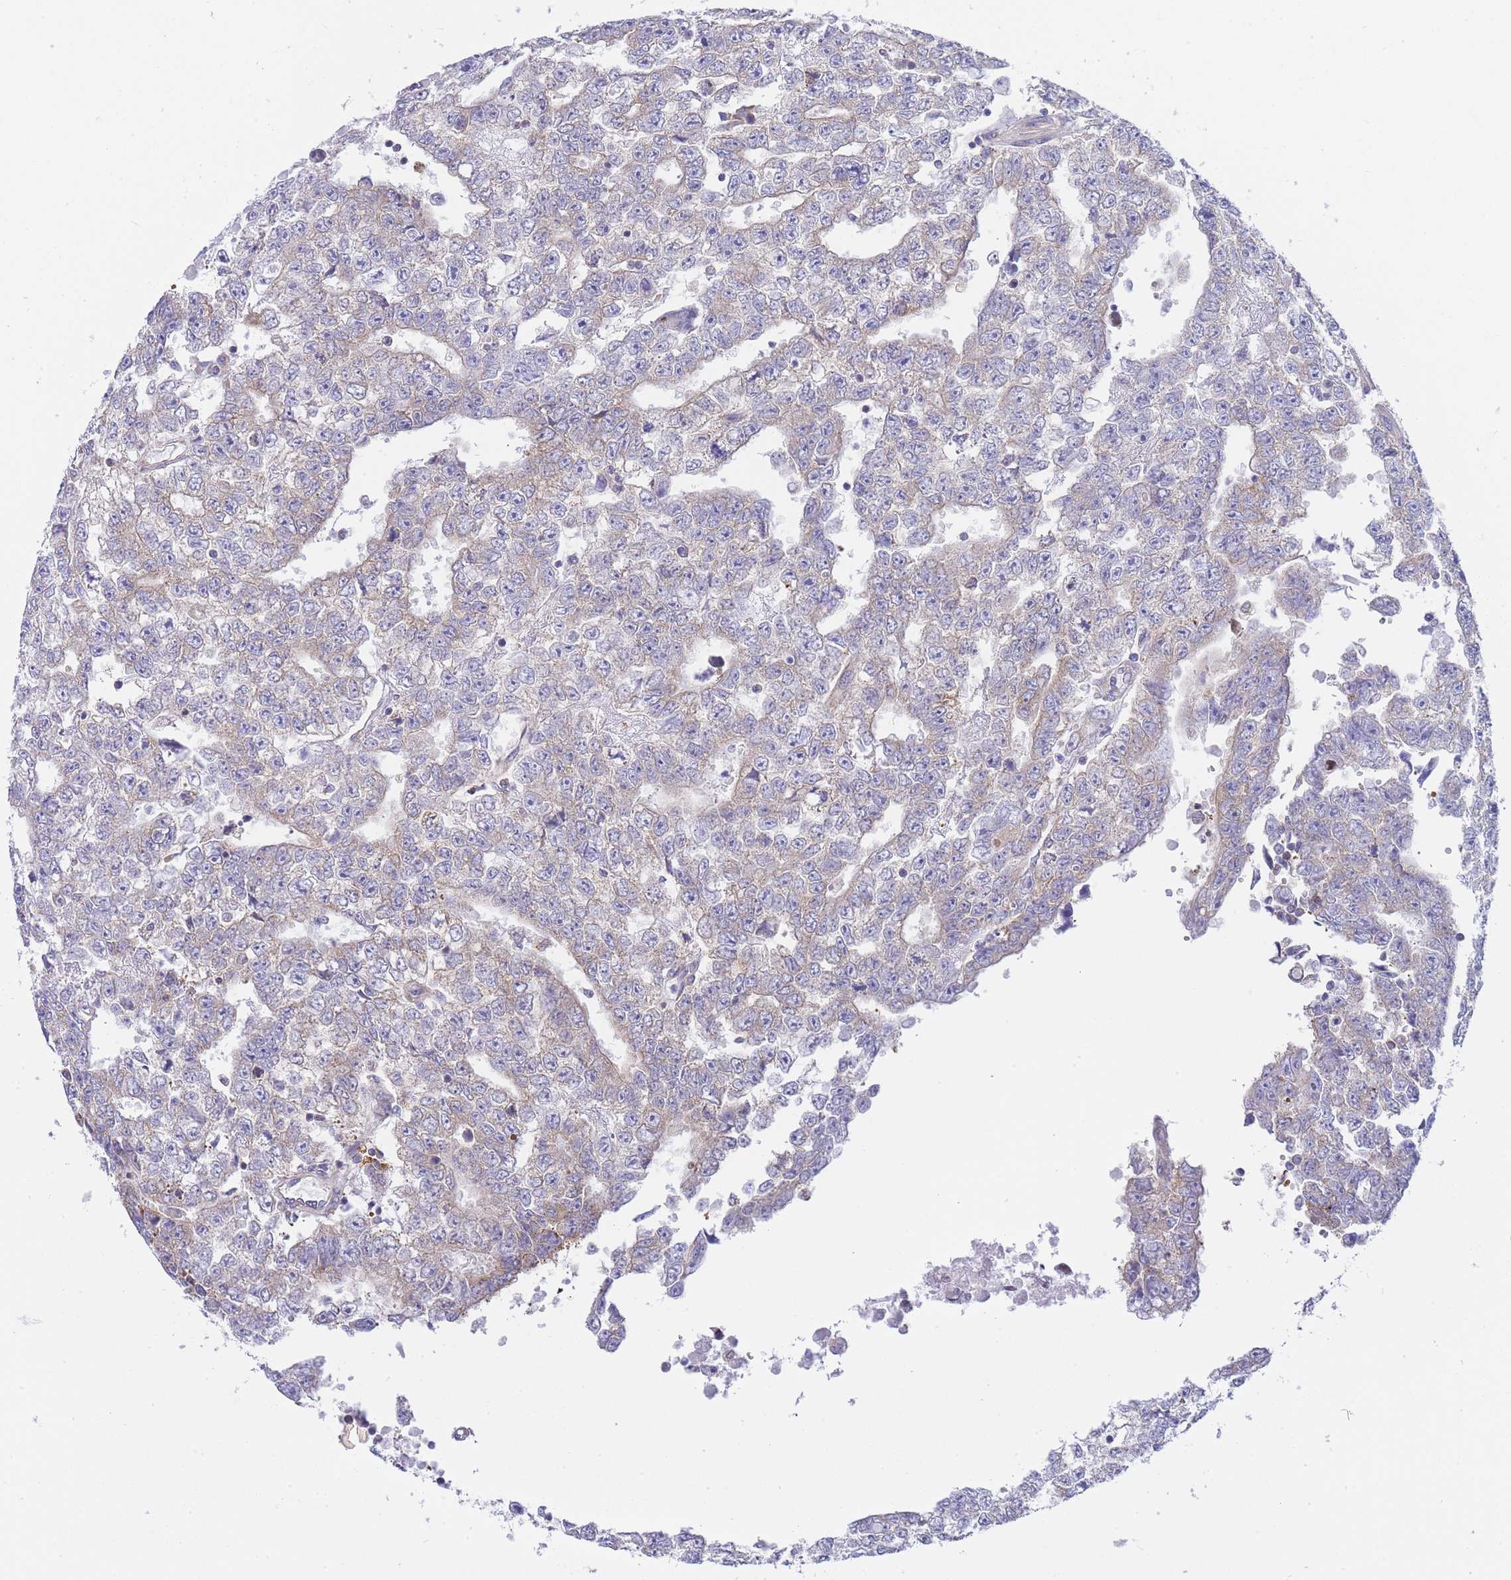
{"staining": {"intensity": "negative", "quantity": "none", "location": "none"}, "tissue": "testis cancer", "cell_type": "Tumor cells", "image_type": "cancer", "snomed": [{"axis": "morphology", "description": "Carcinoma, Embryonal, NOS"}, {"axis": "topography", "description": "Testis"}], "caption": "High power microscopy micrograph of an immunohistochemistry photomicrograph of embryonal carcinoma (testis), revealing no significant expression in tumor cells.", "gene": "SH2B2", "patient": {"sex": "male", "age": 25}}